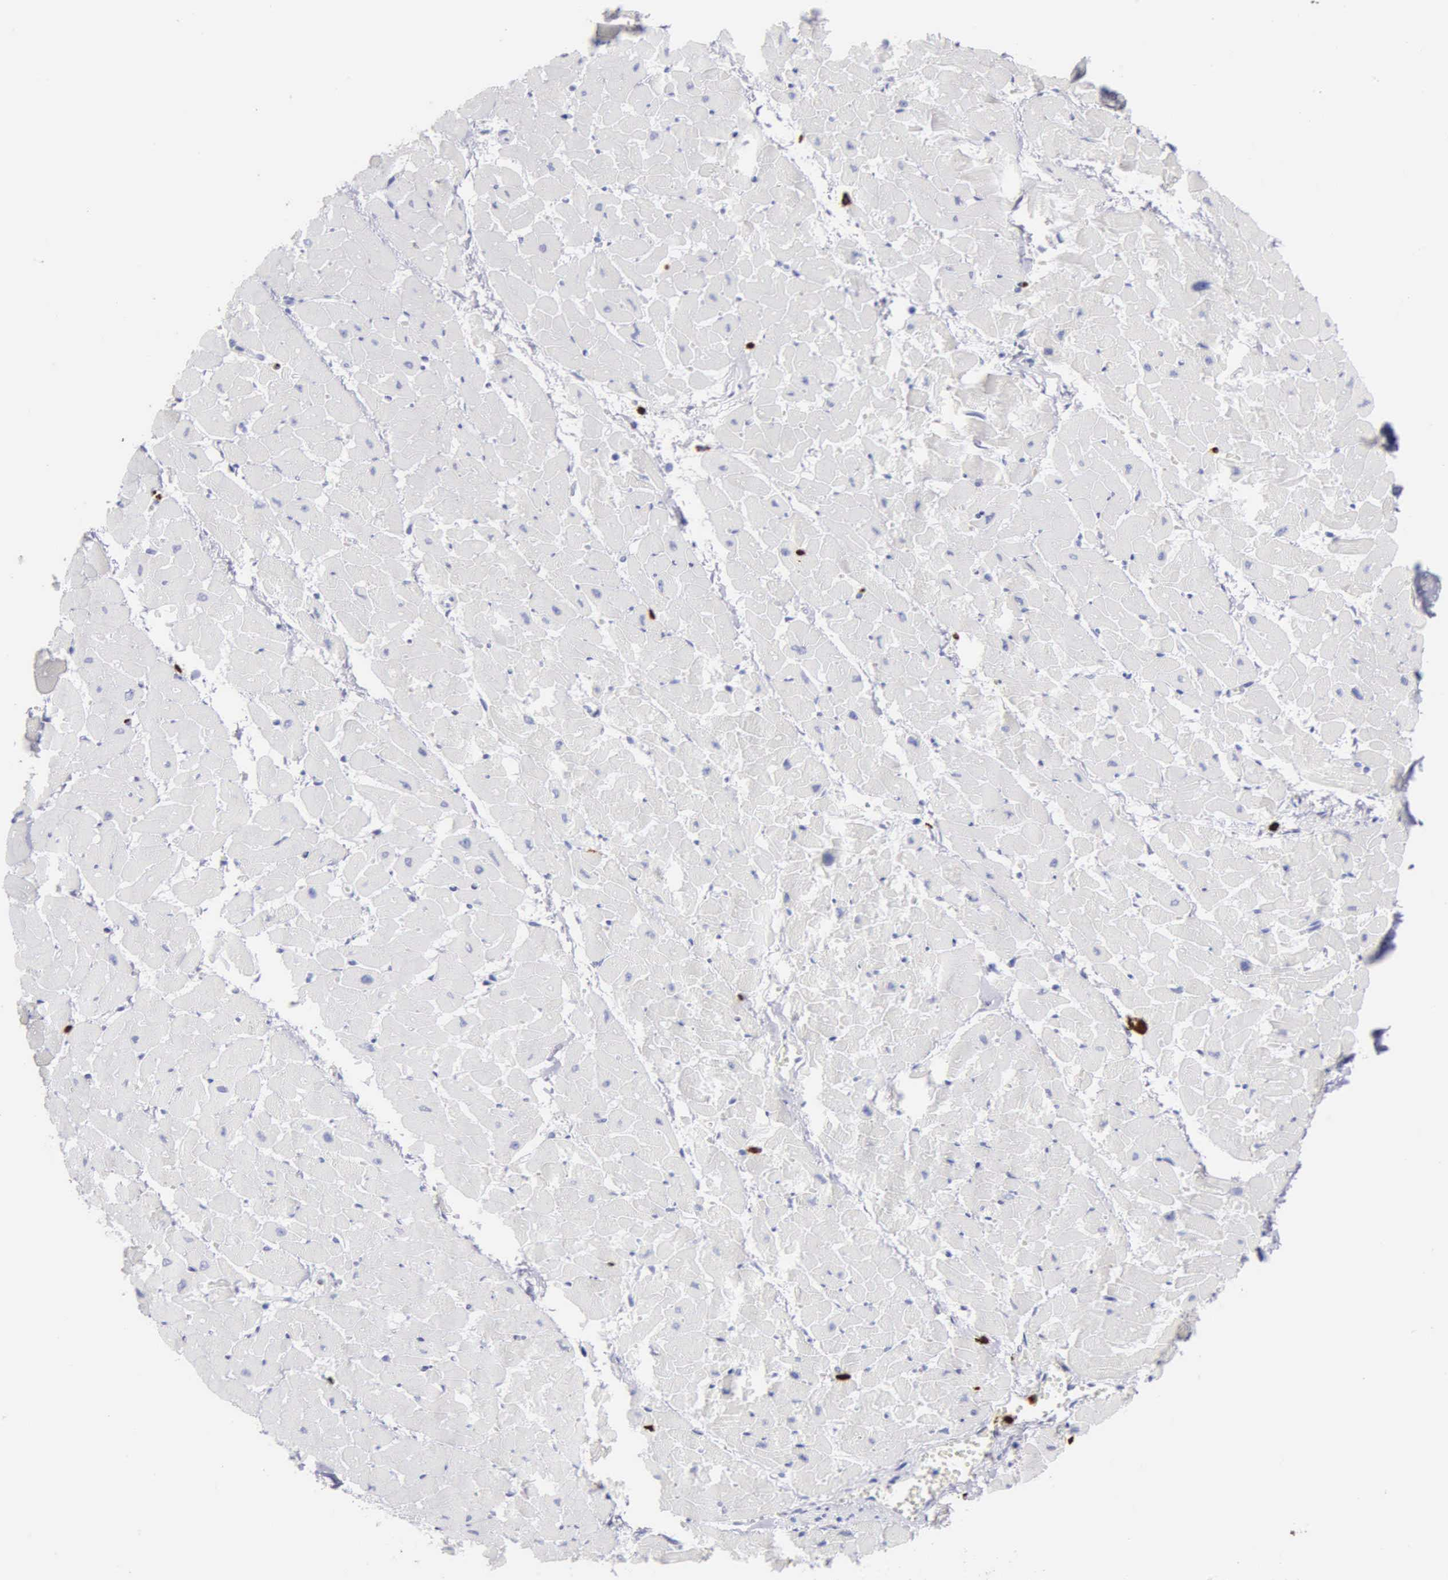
{"staining": {"intensity": "negative", "quantity": "none", "location": "none"}, "tissue": "heart muscle", "cell_type": "Cardiomyocytes", "image_type": "normal", "snomed": [{"axis": "morphology", "description": "Normal tissue, NOS"}, {"axis": "topography", "description": "Heart"}], "caption": "There is no significant expression in cardiomyocytes of heart muscle. Brightfield microscopy of immunohistochemistry stained with DAB (3,3'-diaminobenzidine) (brown) and hematoxylin (blue), captured at high magnification.", "gene": "CTSG", "patient": {"sex": "female", "age": 19}}